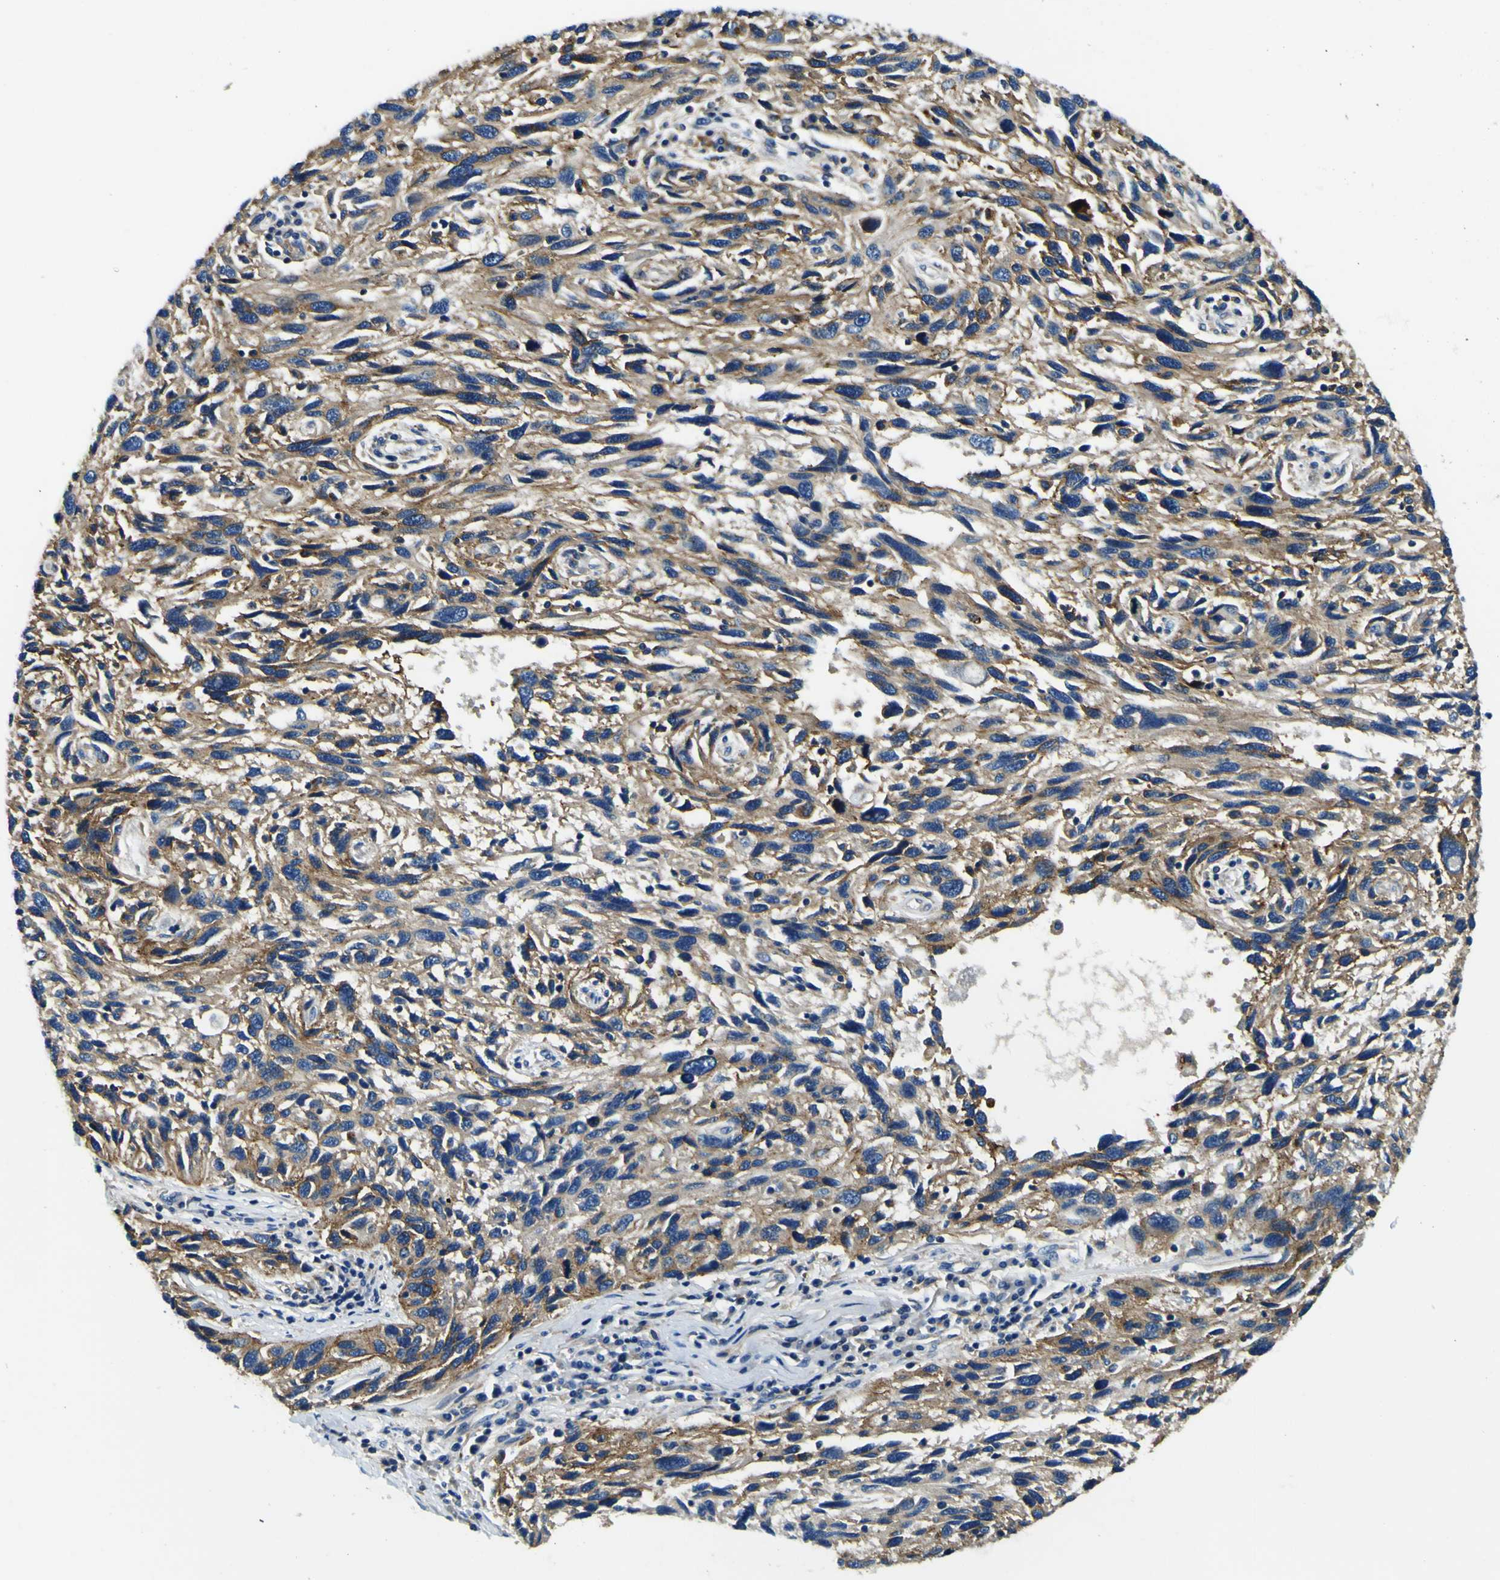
{"staining": {"intensity": "strong", "quantity": "25%-75%", "location": "cytoplasmic/membranous"}, "tissue": "melanoma", "cell_type": "Tumor cells", "image_type": "cancer", "snomed": [{"axis": "morphology", "description": "Malignant melanoma, NOS"}, {"axis": "topography", "description": "Skin"}], "caption": "A photomicrograph of human malignant melanoma stained for a protein exhibits strong cytoplasmic/membranous brown staining in tumor cells.", "gene": "CLSTN1", "patient": {"sex": "male", "age": 53}}